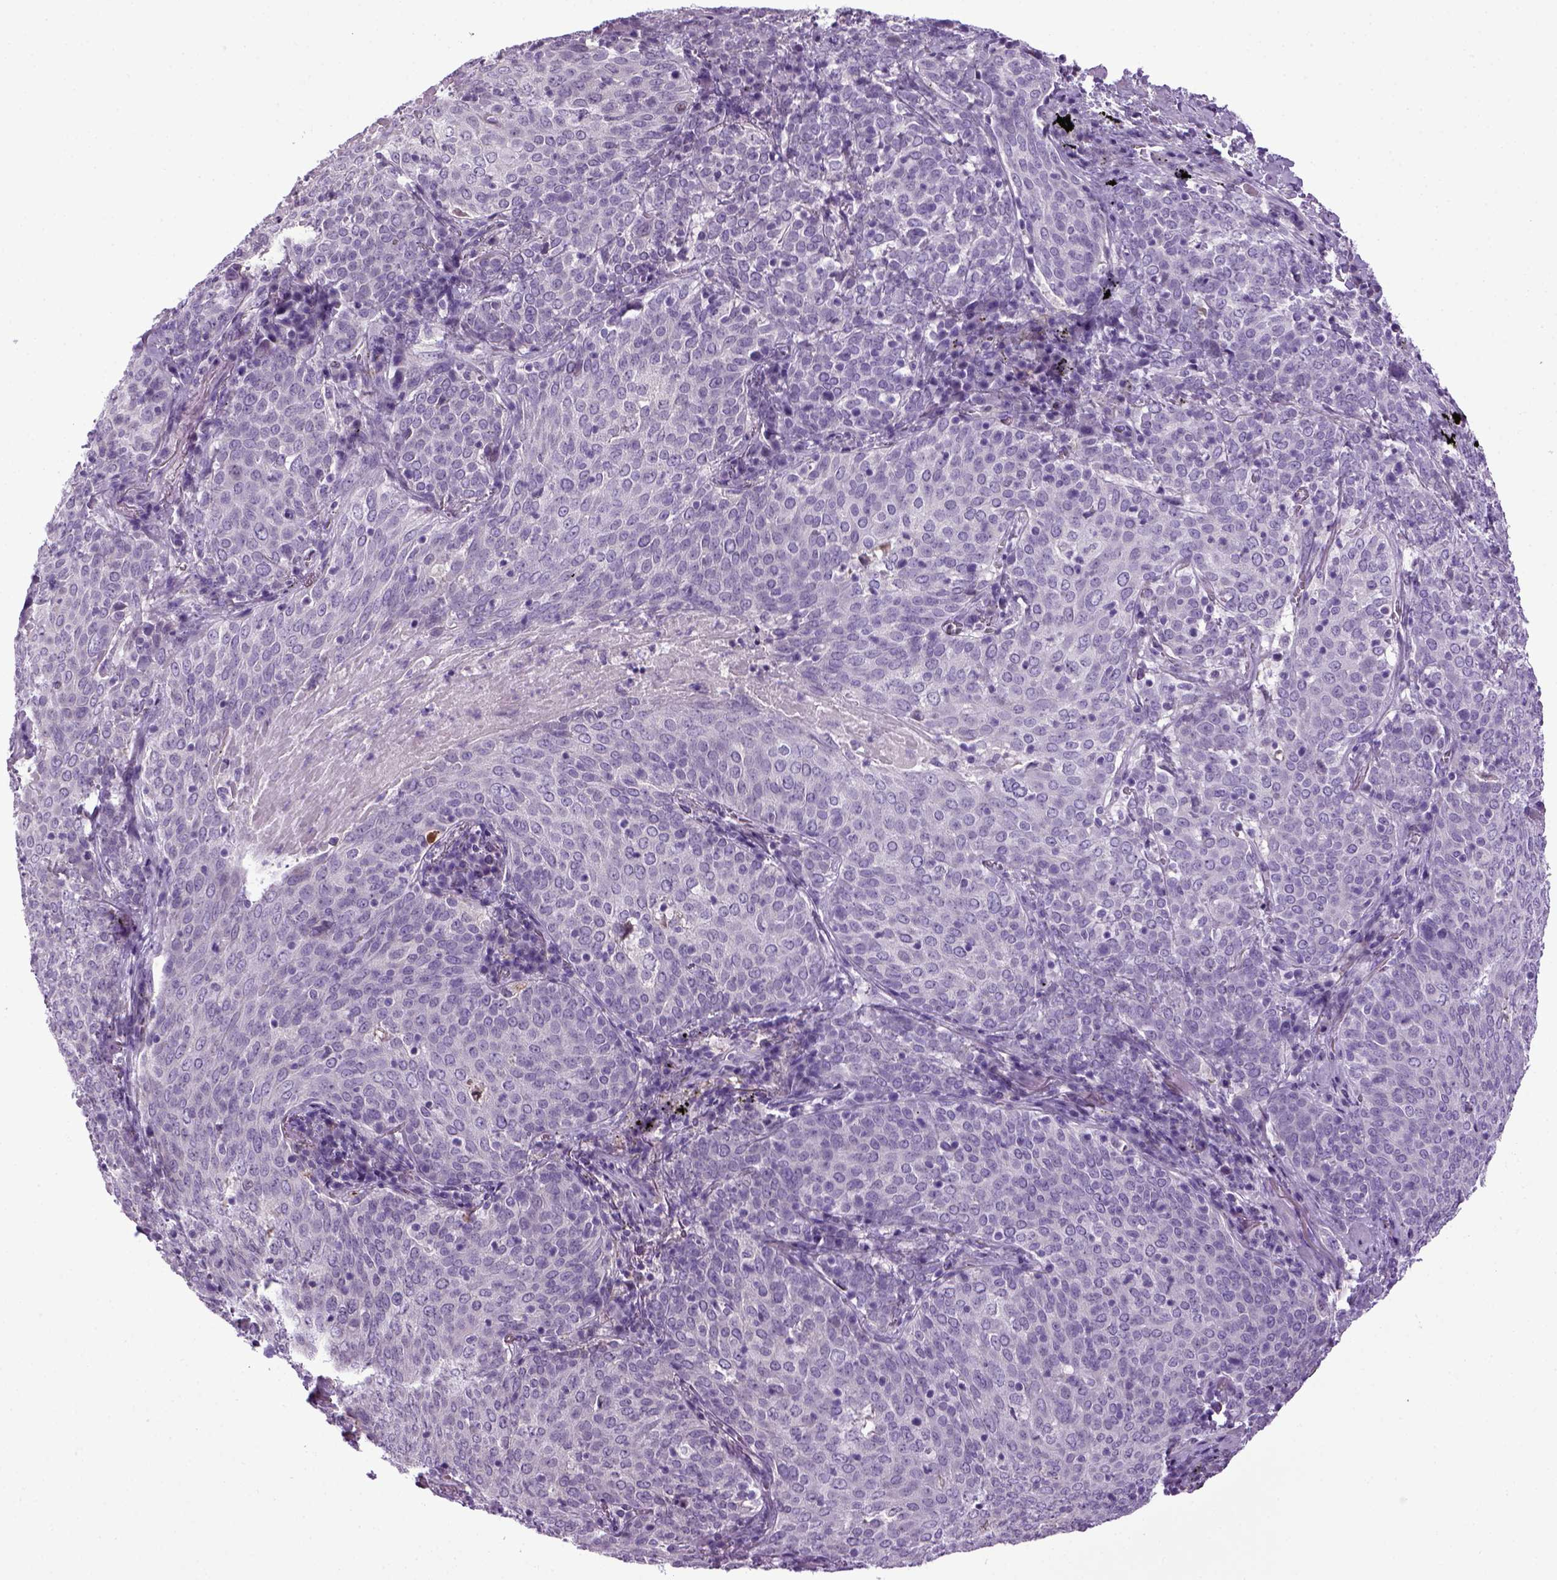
{"staining": {"intensity": "negative", "quantity": "none", "location": "none"}, "tissue": "lung cancer", "cell_type": "Tumor cells", "image_type": "cancer", "snomed": [{"axis": "morphology", "description": "Squamous cell carcinoma, NOS"}, {"axis": "topography", "description": "Lung"}], "caption": "Protein analysis of lung cancer (squamous cell carcinoma) exhibits no significant expression in tumor cells.", "gene": "HMCN2", "patient": {"sex": "male", "age": 82}}